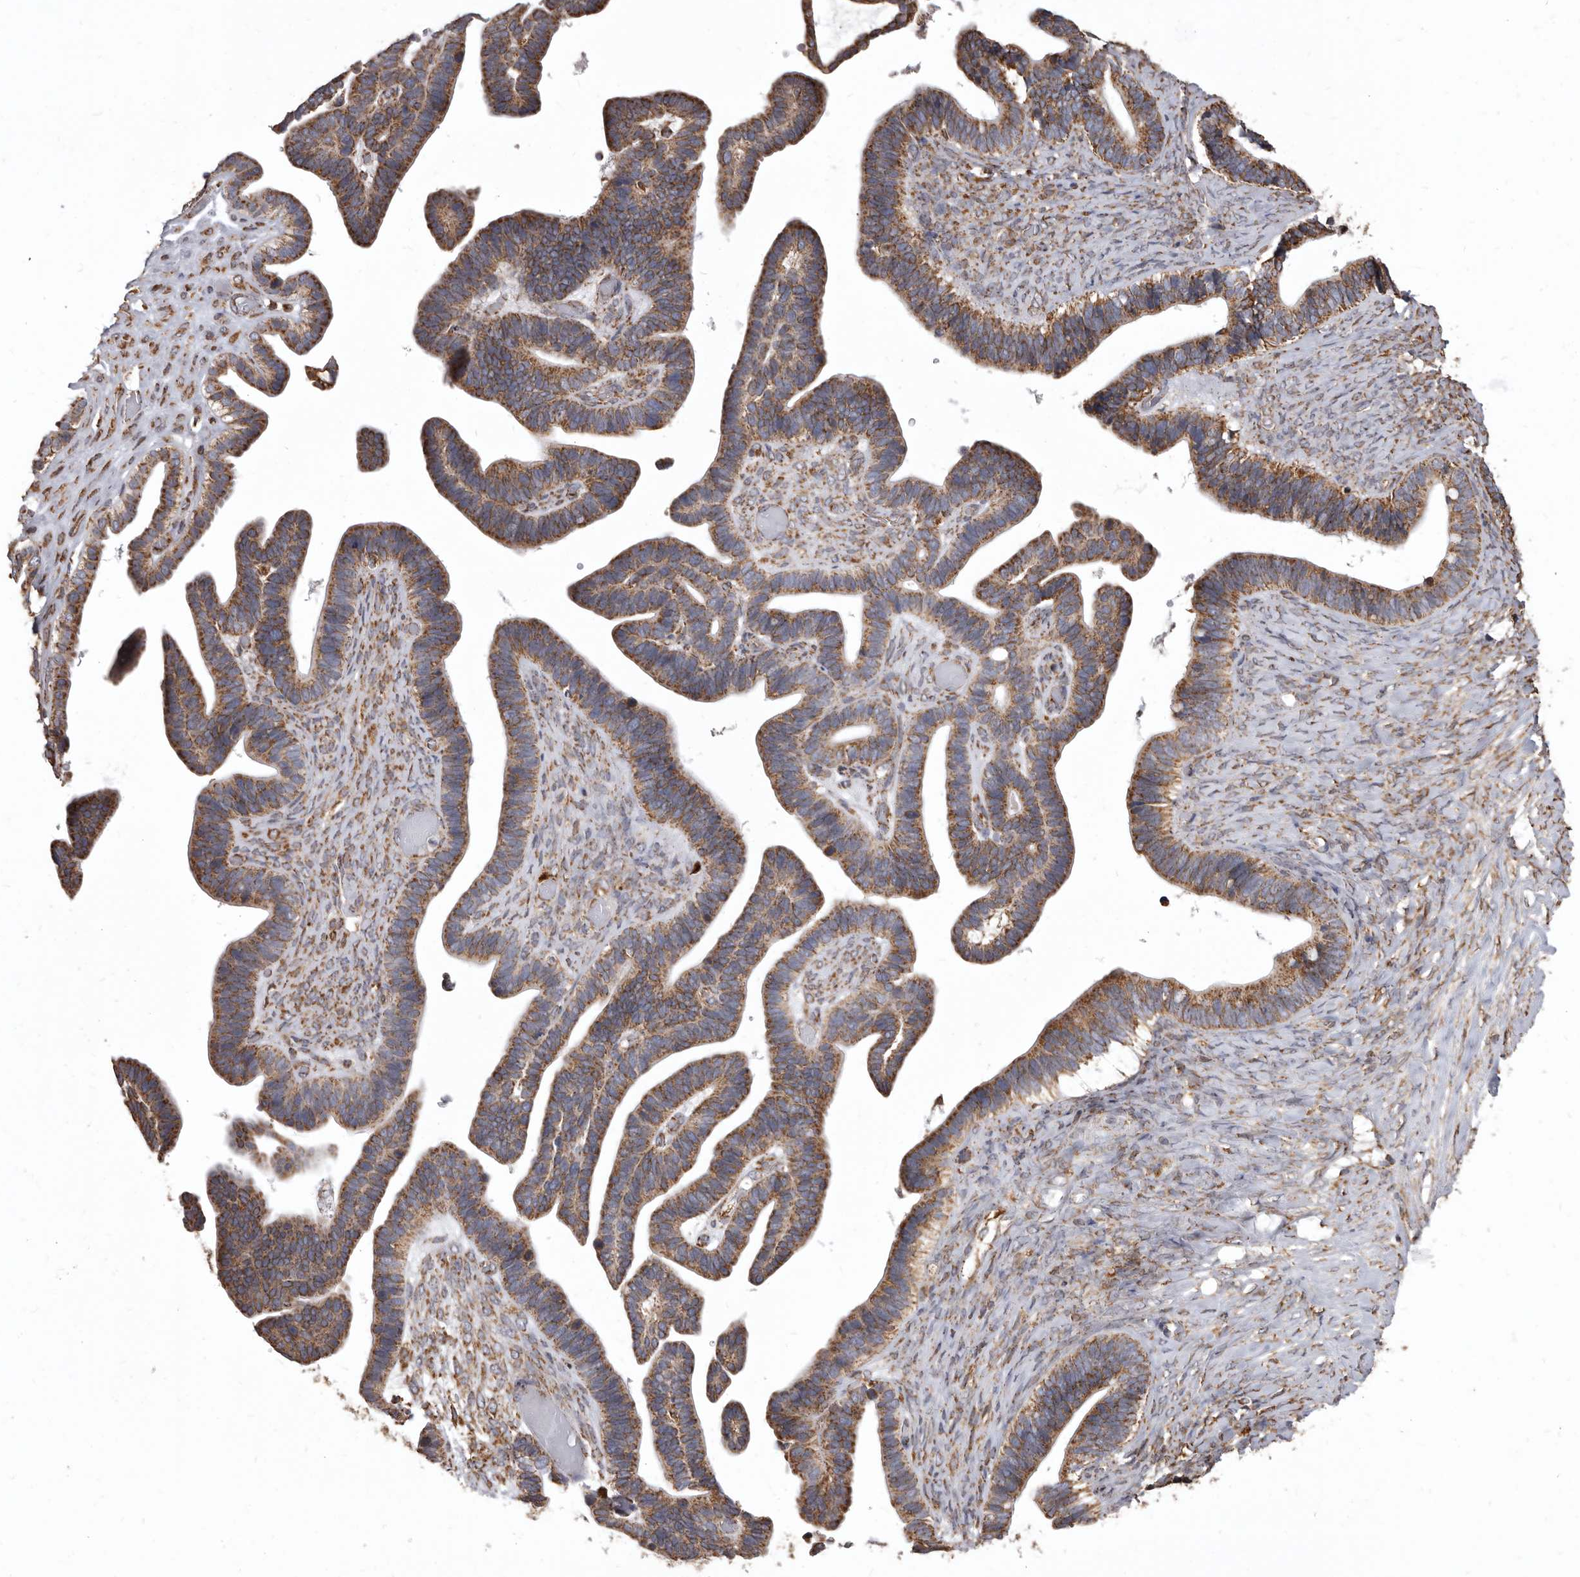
{"staining": {"intensity": "moderate", "quantity": ">75%", "location": "cytoplasmic/membranous"}, "tissue": "ovarian cancer", "cell_type": "Tumor cells", "image_type": "cancer", "snomed": [{"axis": "morphology", "description": "Cystadenocarcinoma, serous, NOS"}, {"axis": "topography", "description": "Ovary"}], "caption": "This micrograph reveals ovarian serous cystadenocarcinoma stained with IHC to label a protein in brown. The cytoplasmic/membranous of tumor cells show moderate positivity for the protein. Nuclei are counter-stained blue.", "gene": "CDK5RAP3", "patient": {"sex": "female", "age": 56}}